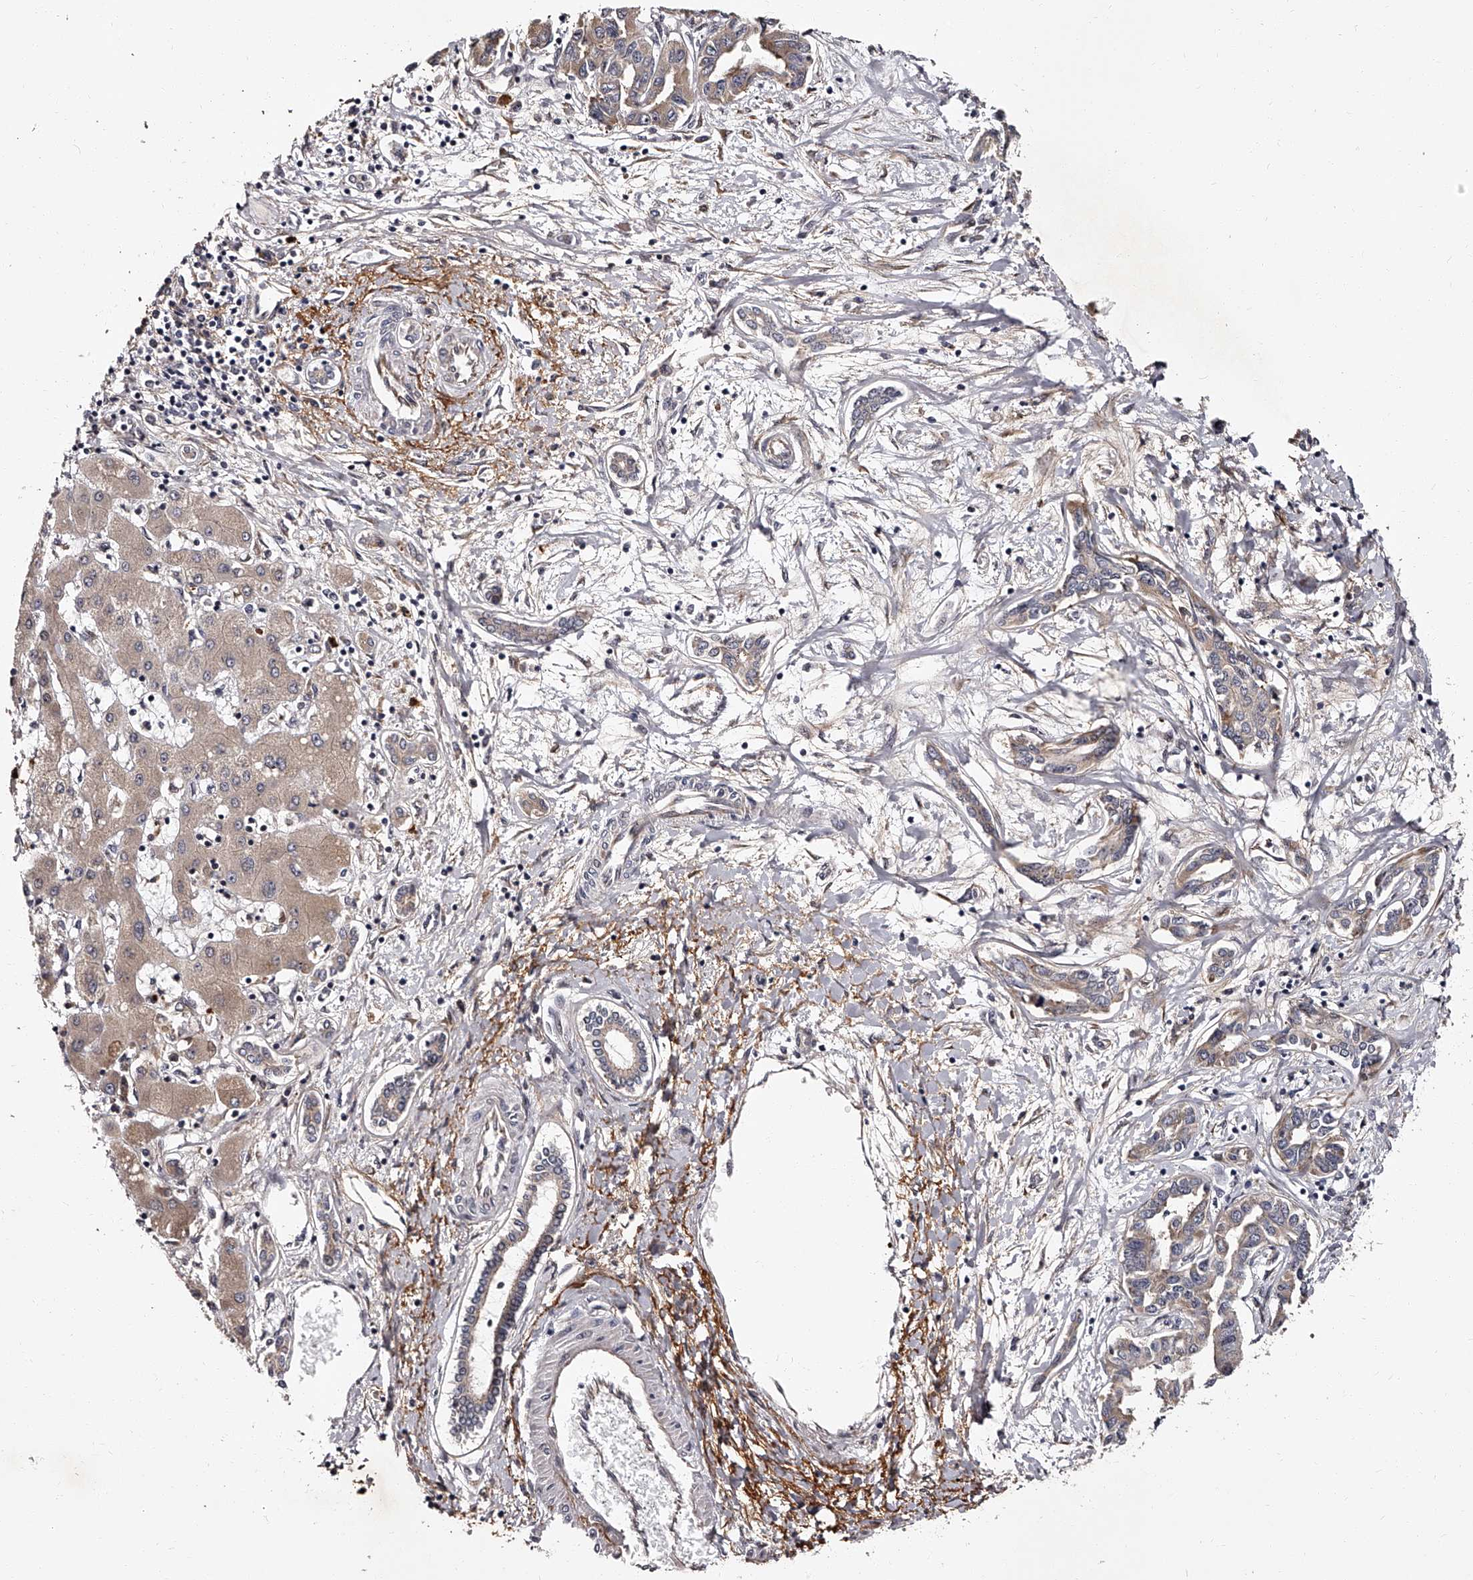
{"staining": {"intensity": "weak", "quantity": "25%-75%", "location": "cytoplasmic/membranous"}, "tissue": "liver cancer", "cell_type": "Tumor cells", "image_type": "cancer", "snomed": [{"axis": "morphology", "description": "Cholangiocarcinoma"}, {"axis": "topography", "description": "Liver"}], "caption": "Immunohistochemistry histopathology image of human liver cancer (cholangiocarcinoma) stained for a protein (brown), which shows low levels of weak cytoplasmic/membranous staining in approximately 25%-75% of tumor cells.", "gene": "RSC1A1", "patient": {"sex": "male", "age": 59}}